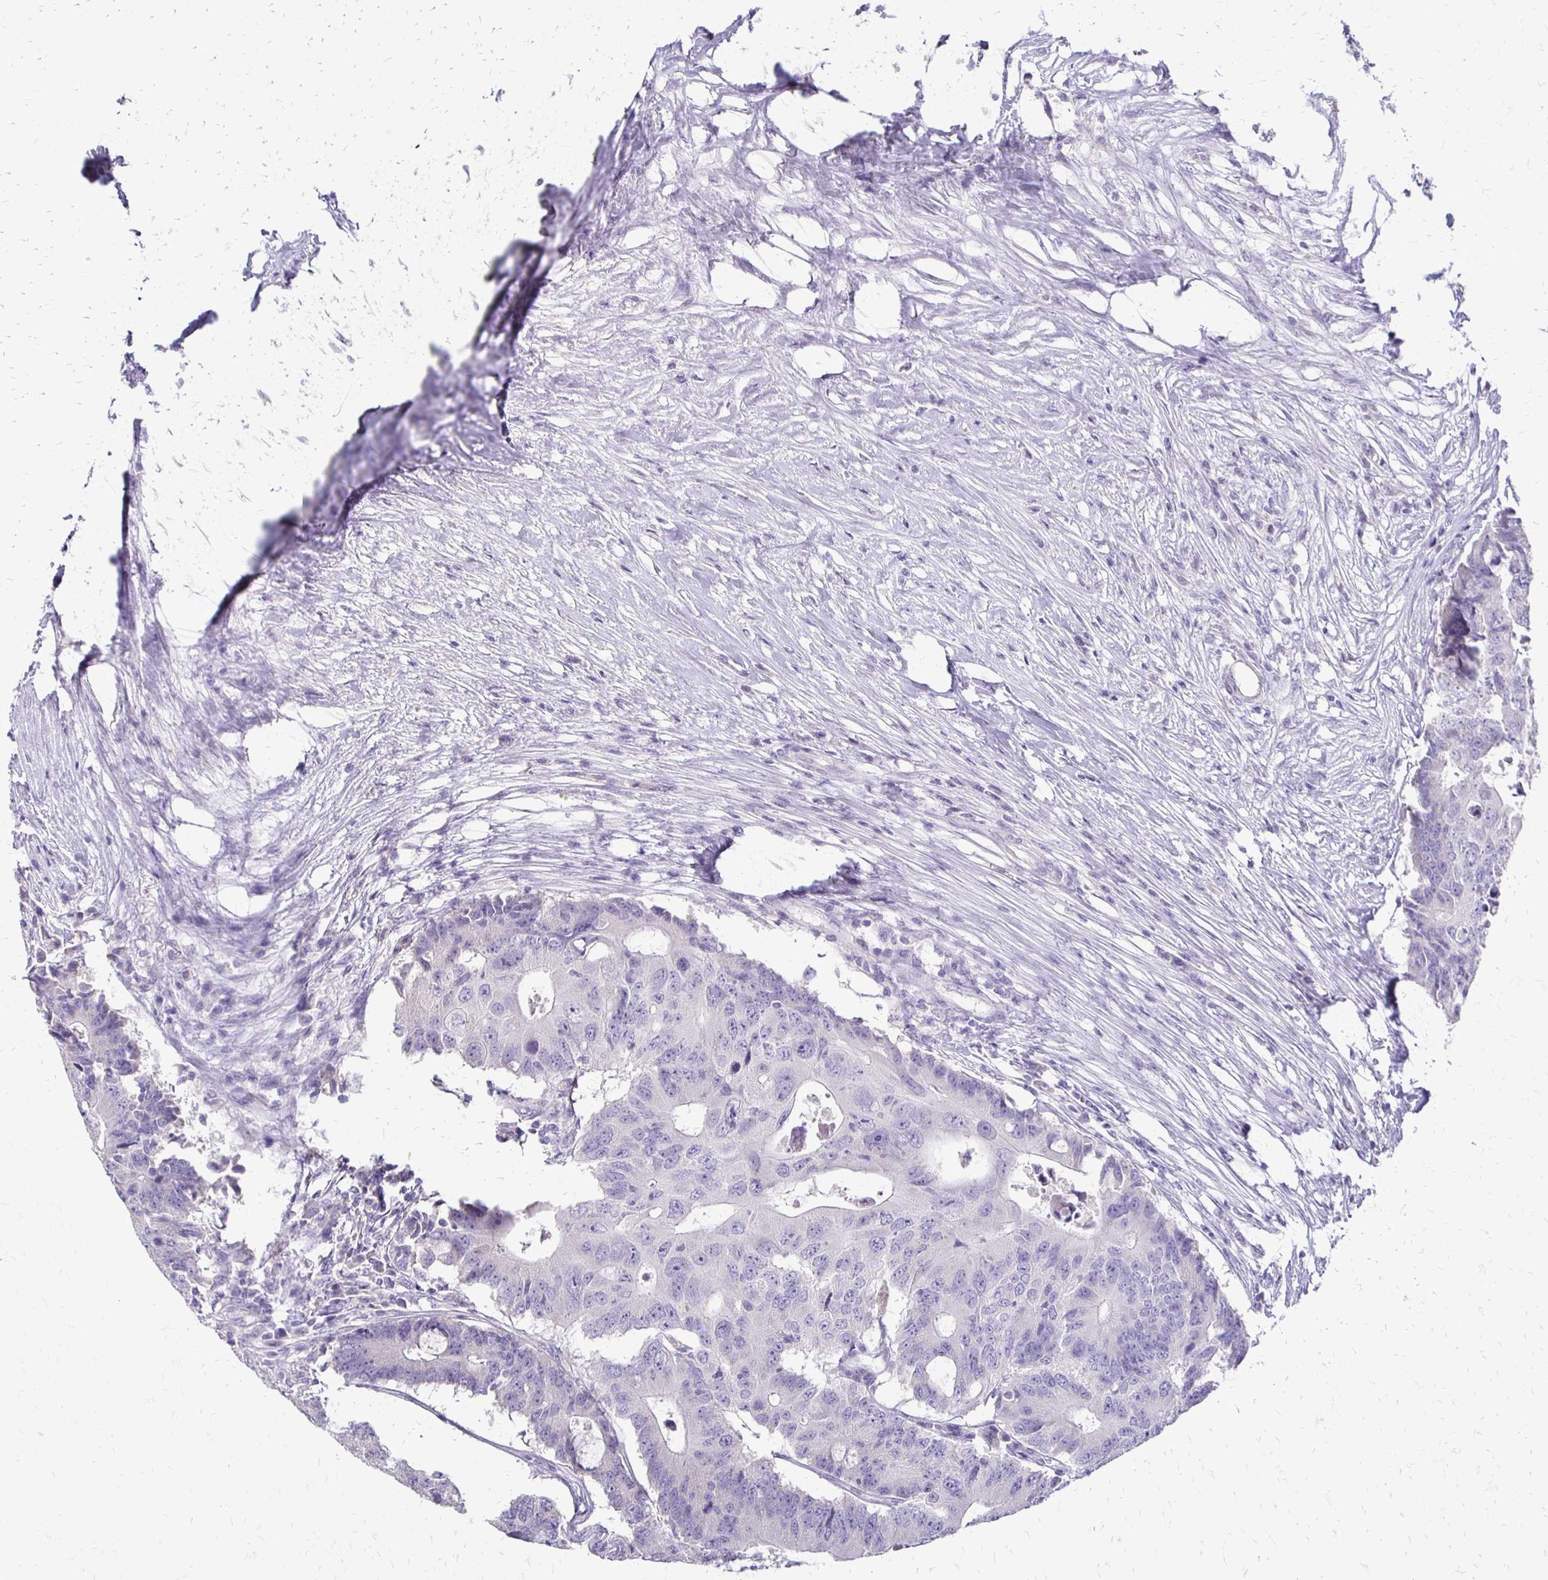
{"staining": {"intensity": "negative", "quantity": "none", "location": "none"}, "tissue": "colorectal cancer", "cell_type": "Tumor cells", "image_type": "cancer", "snomed": [{"axis": "morphology", "description": "Adenocarcinoma, NOS"}, {"axis": "topography", "description": "Colon"}], "caption": "Histopathology image shows no significant protein positivity in tumor cells of colorectal adenocarcinoma.", "gene": "ALPG", "patient": {"sex": "male", "age": 71}}